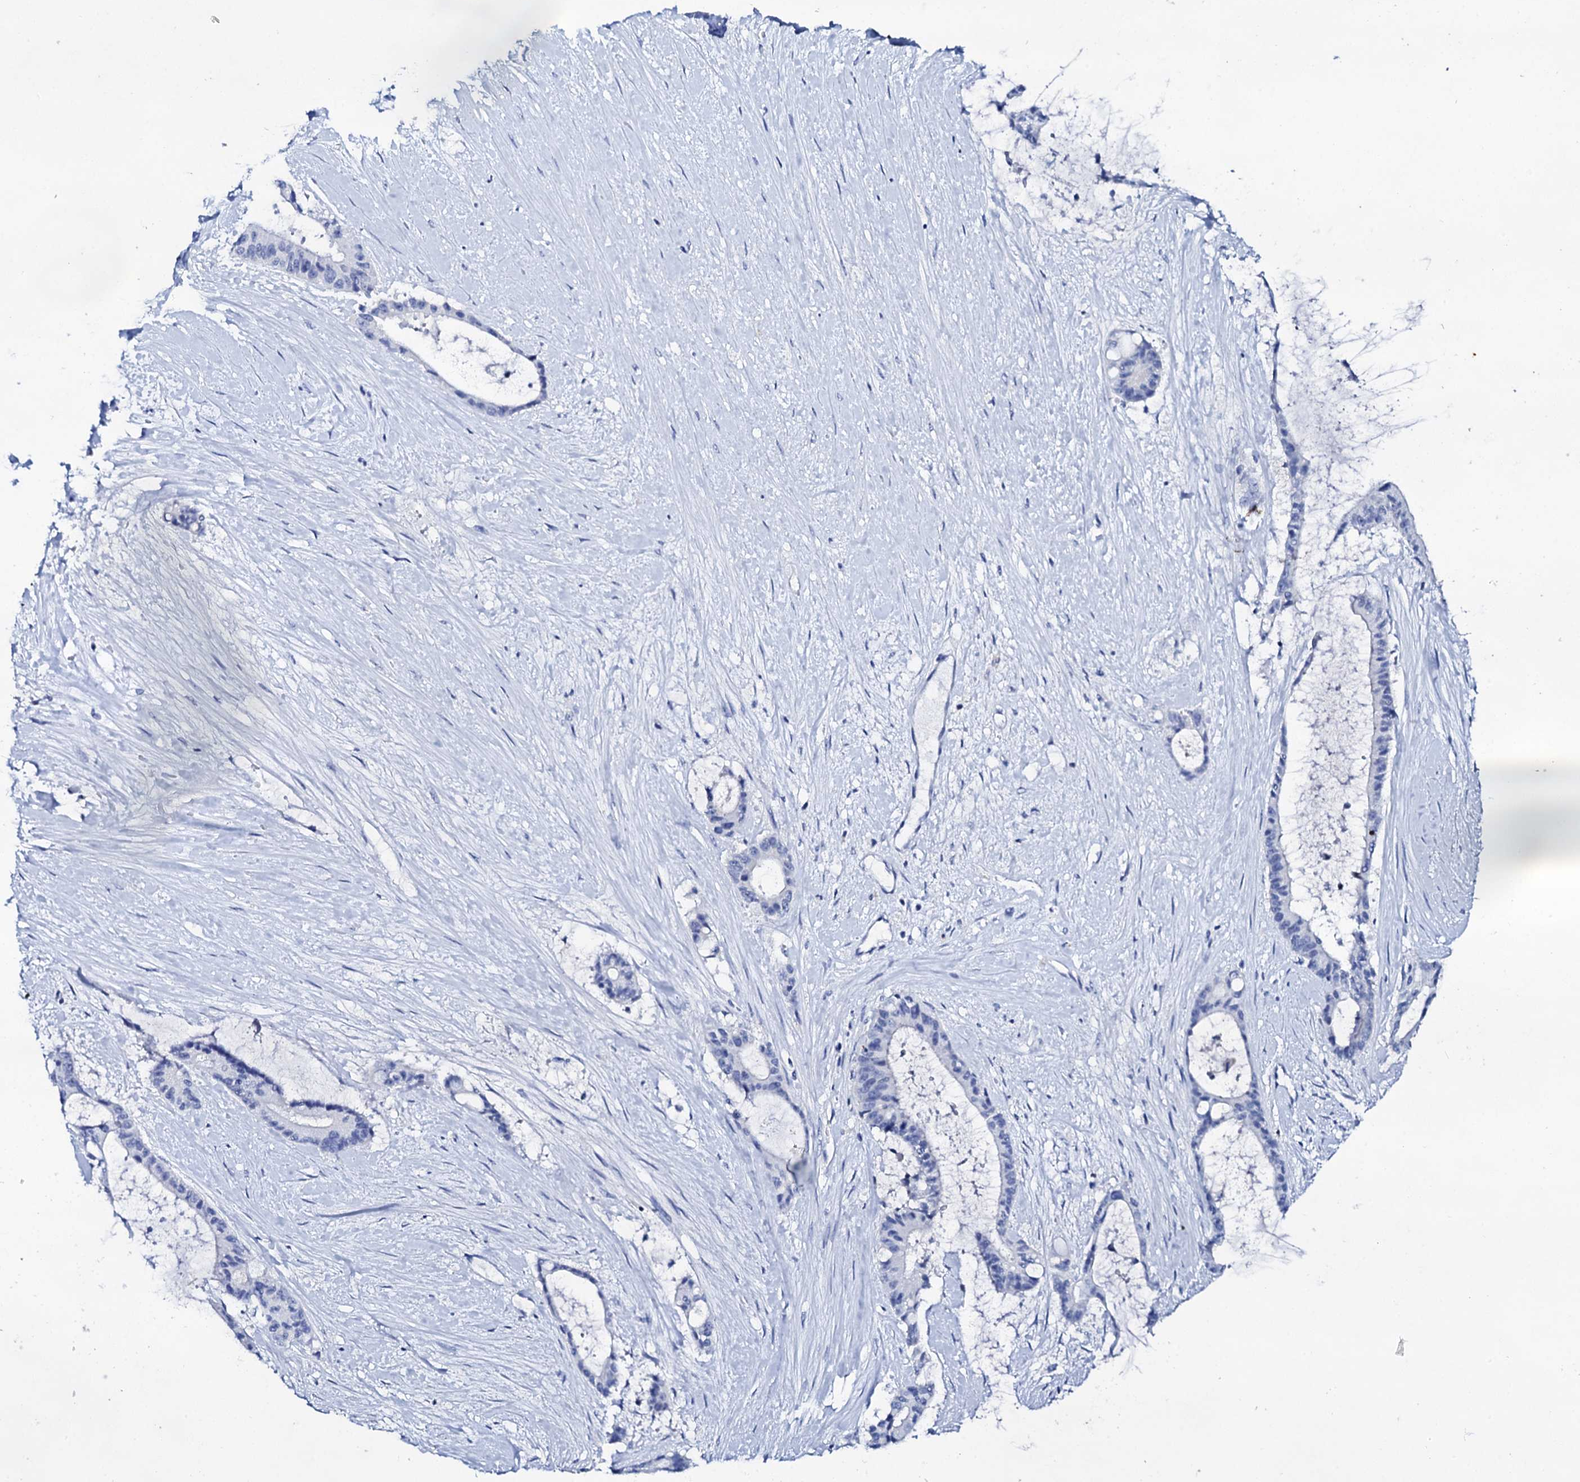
{"staining": {"intensity": "negative", "quantity": "none", "location": "none"}, "tissue": "liver cancer", "cell_type": "Tumor cells", "image_type": "cancer", "snomed": [{"axis": "morphology", "description": "Normal tissue, NOS"}, {"axis": "morphology", "description": "Cholangiocarcinoma"}, {"axis": "topography", "description": "Liver"}, {"axis": "topography", "description": "Peripheral nerve tissue"}], "caption": "A histopathology image of human liver cholangiocarcinoma is negative for staining in tumor cells.", "gene": "FBXL16", "patient": {"sex": "female", "age": 73}}